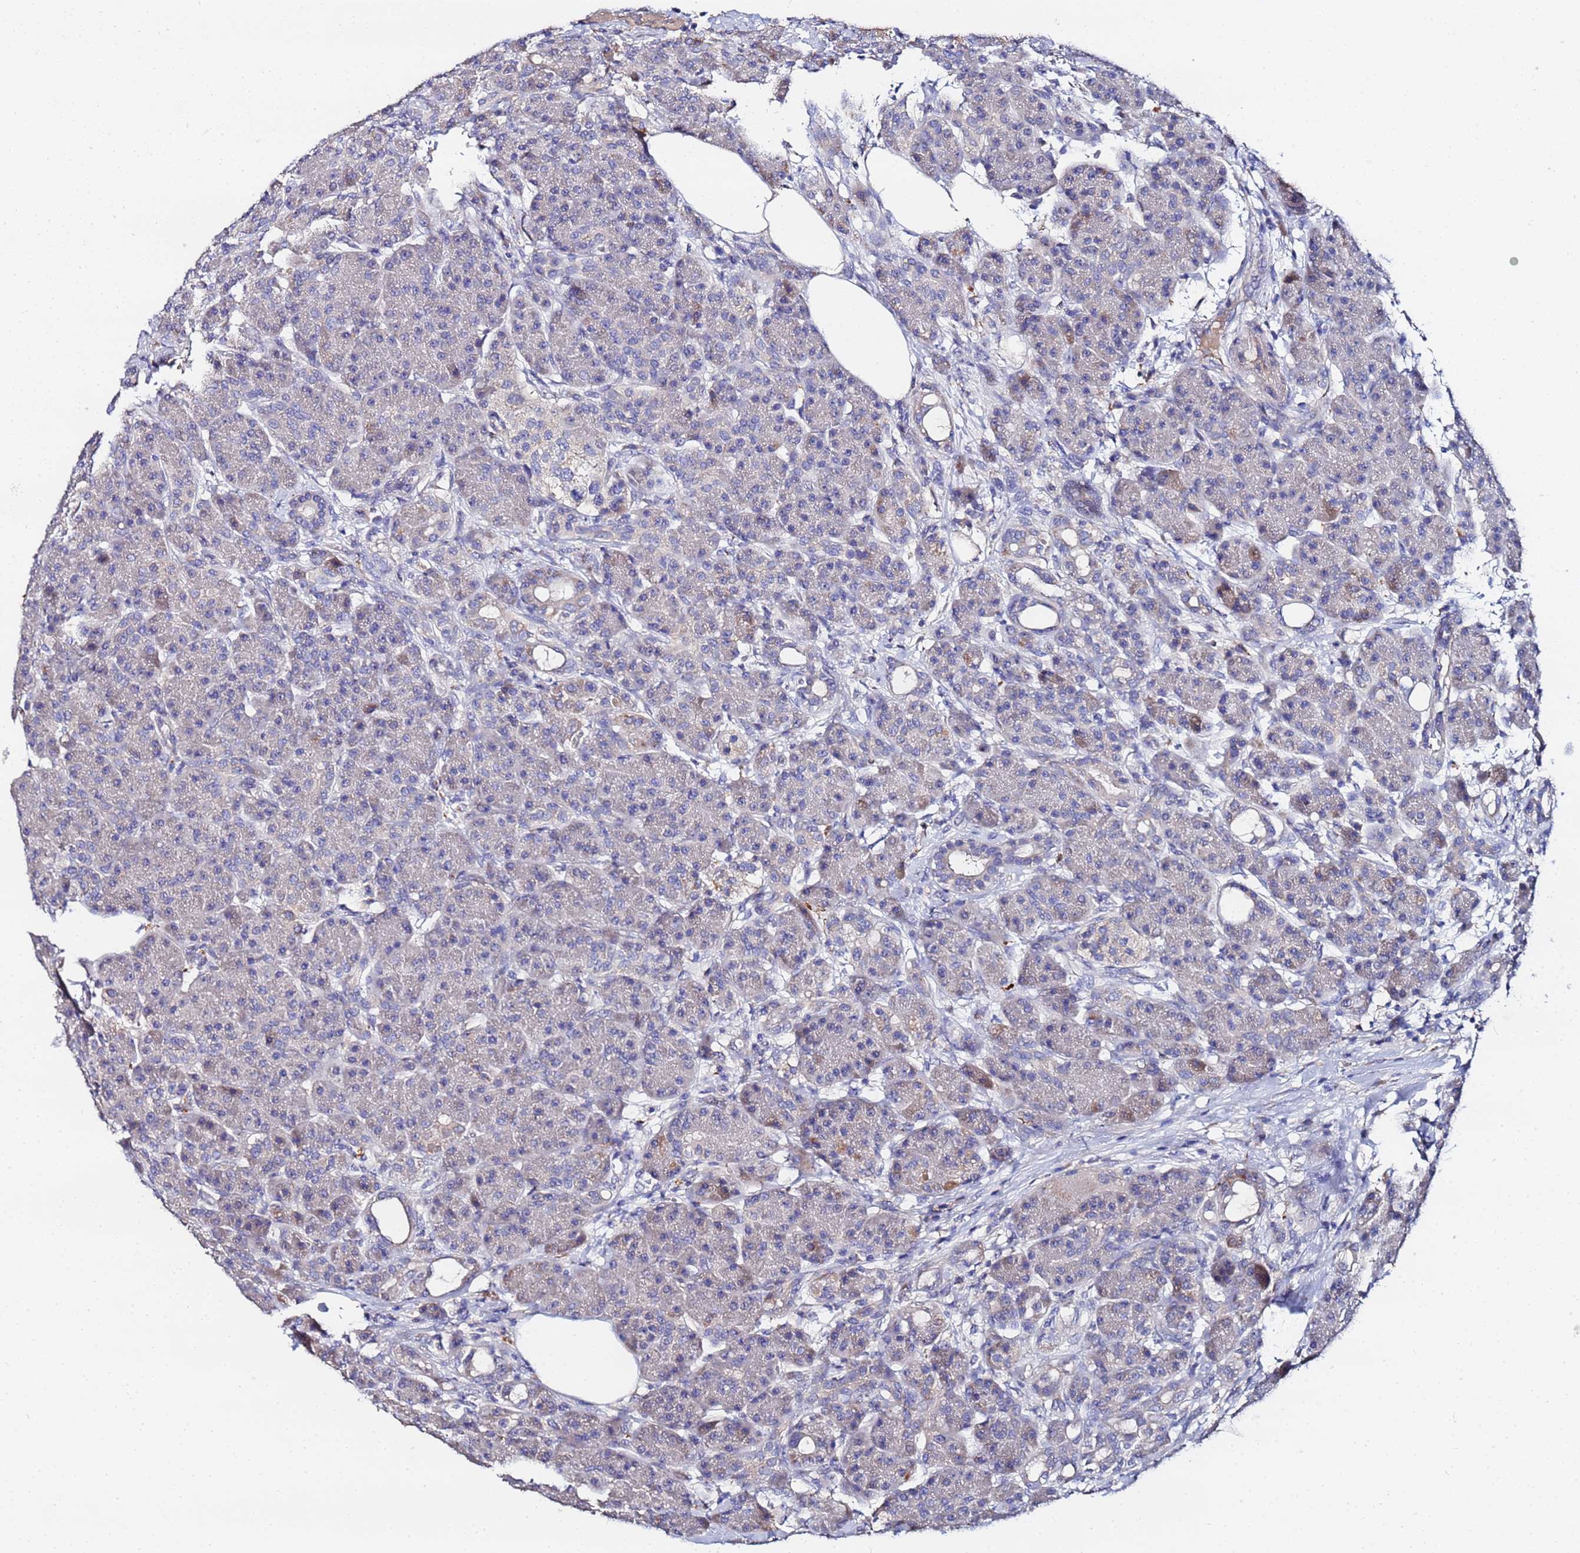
{"staining": {"intensity": "weak", "quantity": "25%-75%", "location": "cytoplasmic/membranous"}, "tissue": "pancreas", "cell_type": "Exocrine glandular cells", "image_type": "normal", "snomed": [{"axis": "morphology", "description": "Normal tissue, NOS"}, {"axis": "topography", "description": "Pancreas"}], "caption": "A brown stain highlights weak cytoplasmic/membranous expression of a protein in exocrine glandular cells of normal human pancreas. Immunohistochemistry stains the protein of interest in brown and the nuclei are stained blue.", "gene": "TCP10L", "patient": {"sex": "male", "age": 63}}